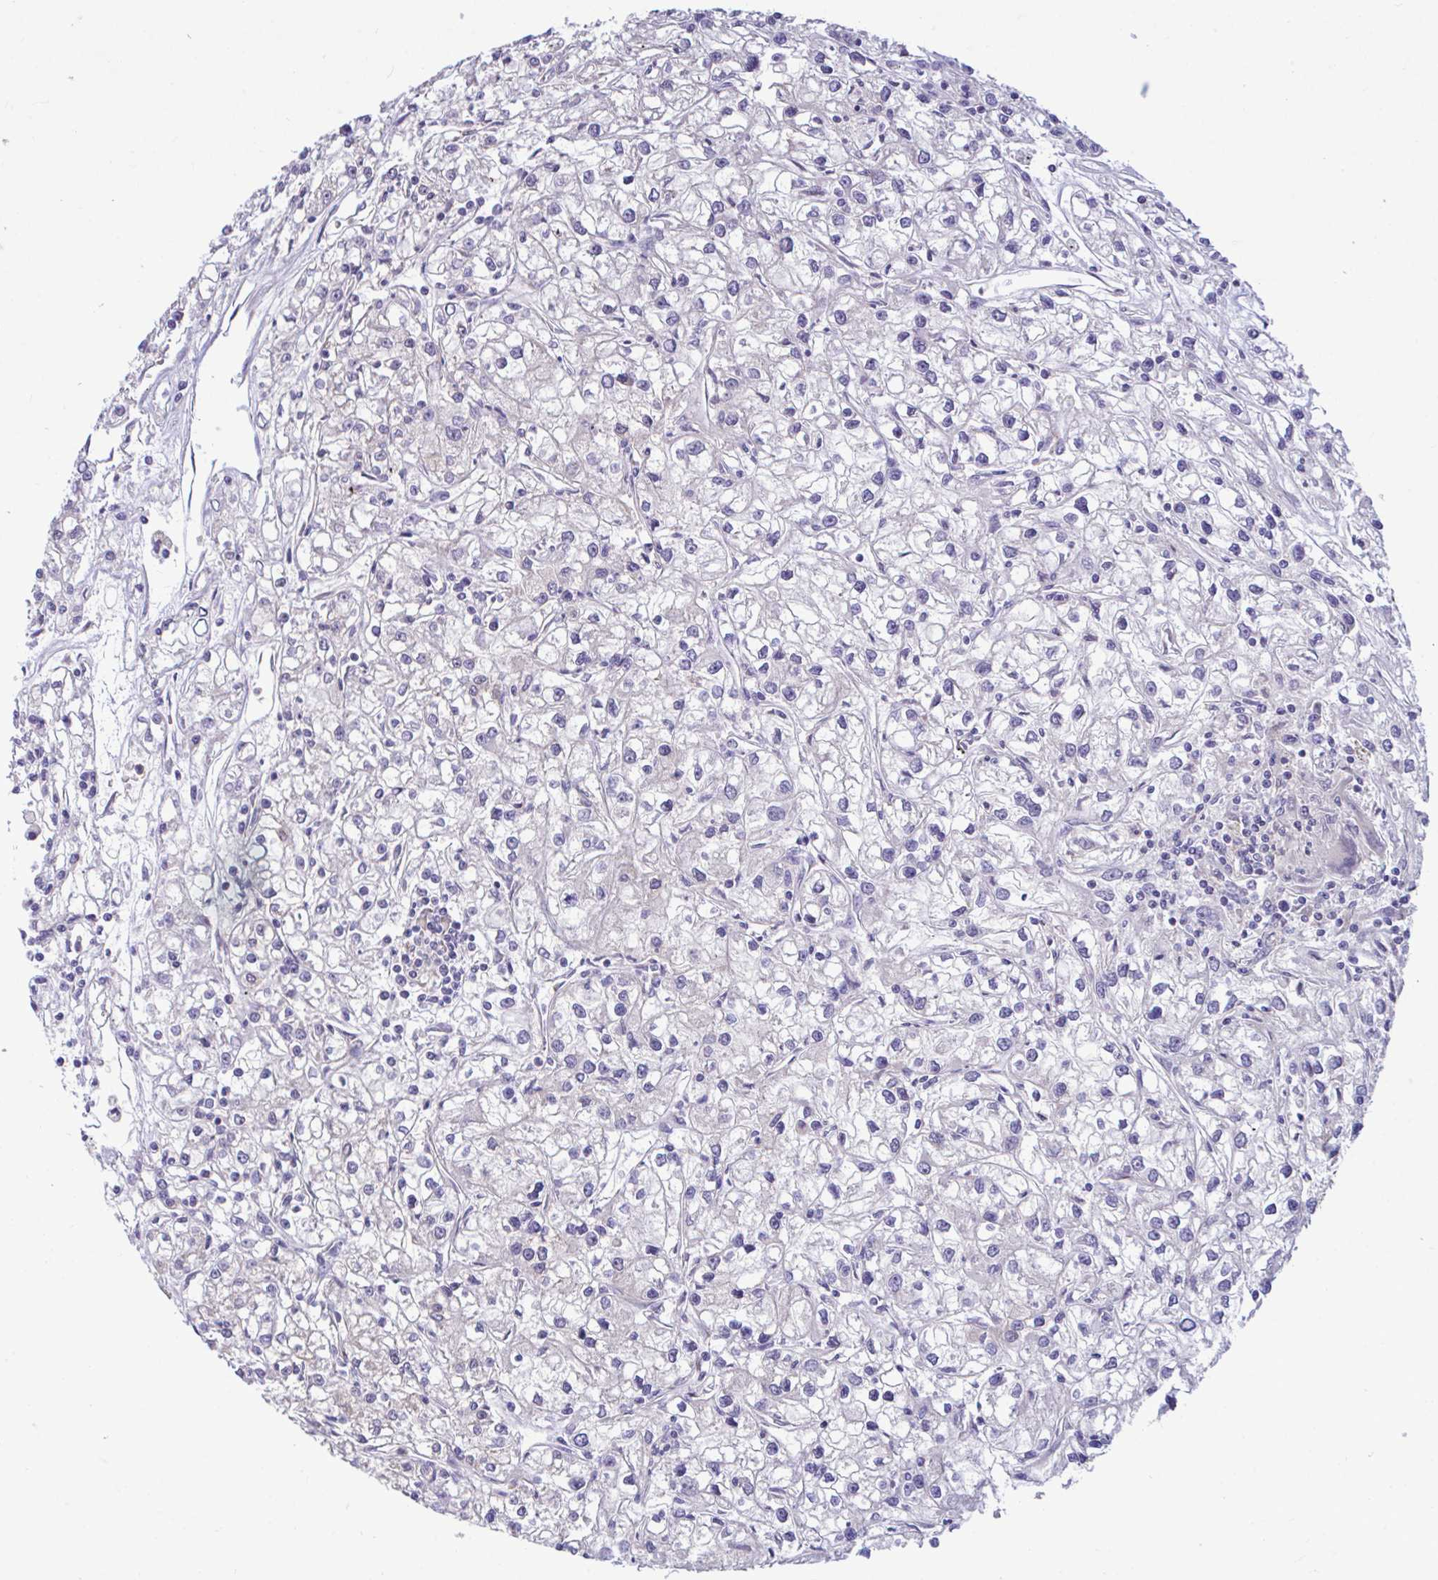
{"staining": {"intensity": "negative", "quantity": "none", "location": "none"}, "tissue": "renal cancer", "cell_type": "Tumor cells", "image_type": "cancer", "snomed": [{"axis": "morphology", "description": "Adenocarcinoma, NOS"}, {"axis": "topography", "description": "Kidney"}], "caption": "Image shows no protein expression in tumor cells of renal cancer tissue.", "gene": "SARS2", "patient": {"sex": "female", "age": 59}}